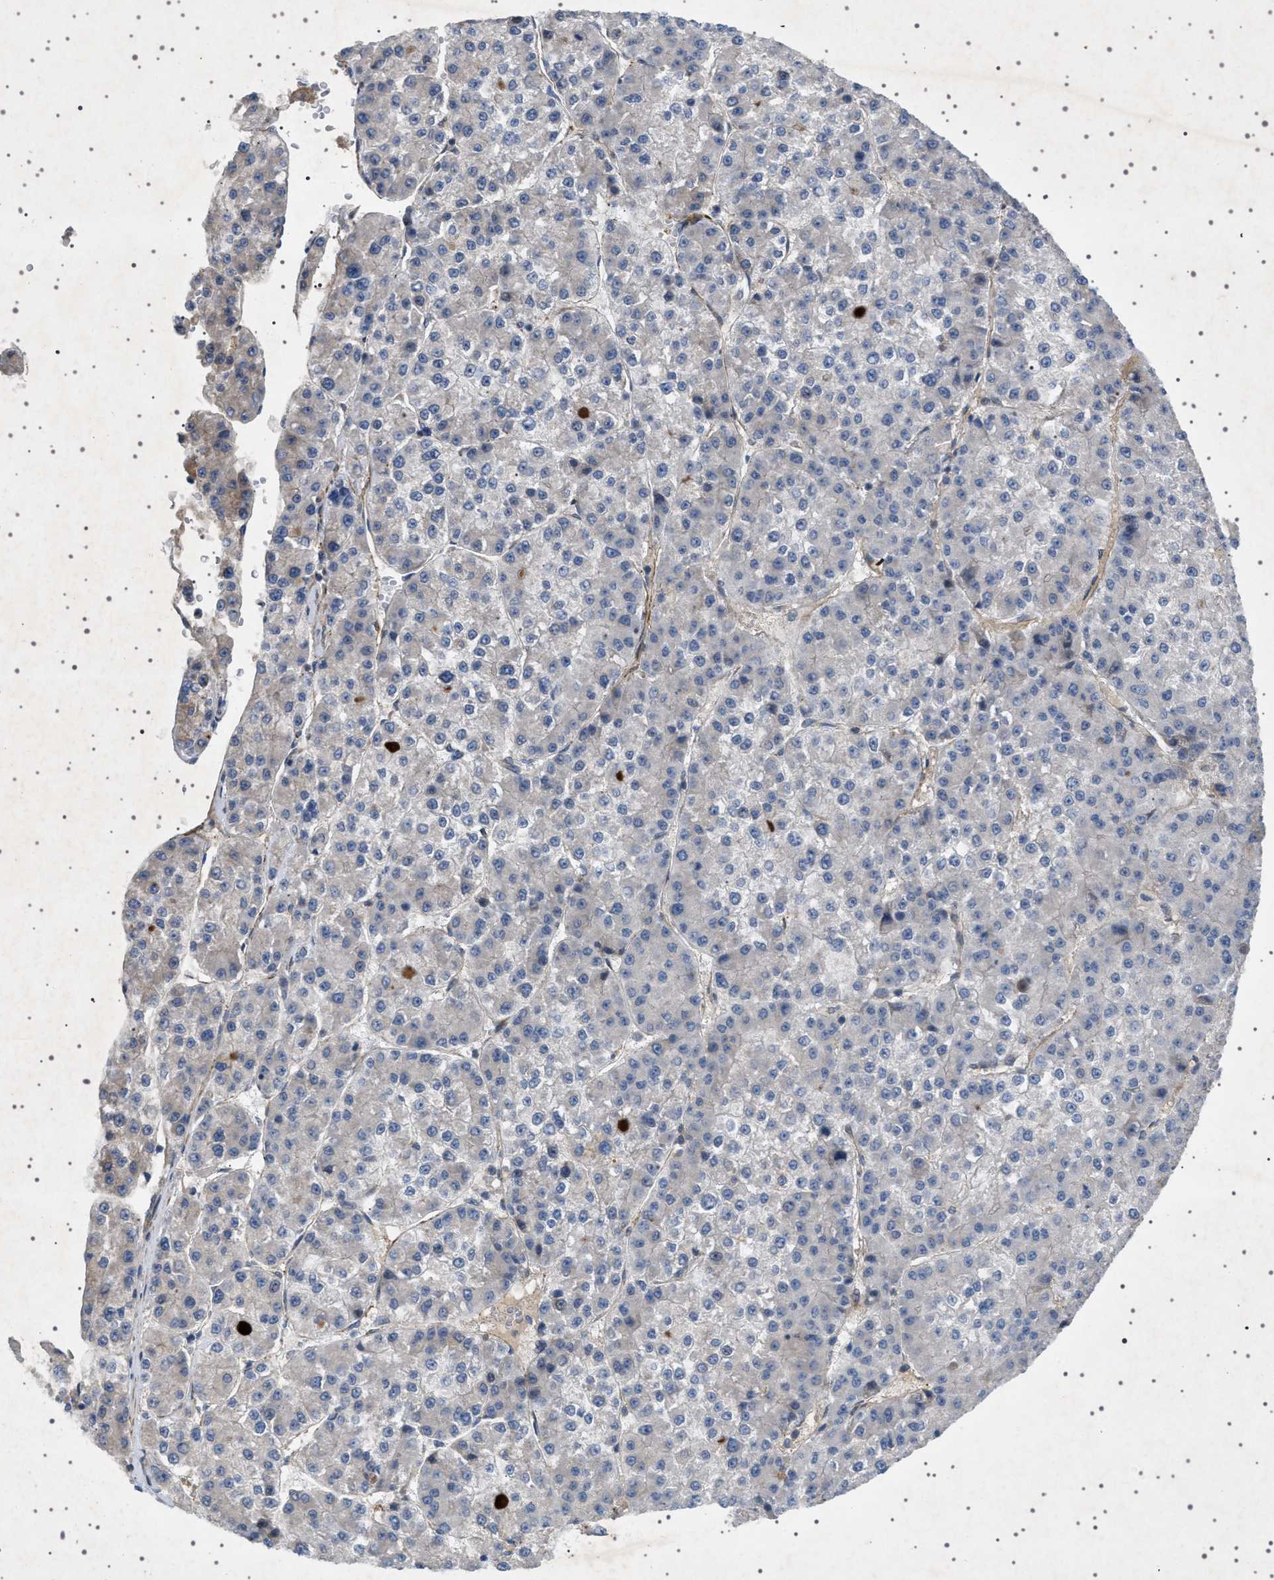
{"staining": {"intensity": "negative", "quantity": "none", "location": "none"}, "tissue": "liver cancer", "cell_type": "Tumor cells", "image_type": "cancer", "snomed": [{"axis": "morphology", "description": "Carcinoma, Hepatocellular, NOS"}, {"axis": "topography", "description": "Liver"}], "caption": "Liver cancer (hepatocellular carcinoma) stained for a protein using IHC shows no positivity tumor cells.", "gene": "CCDC186", "patient": {"sex": "female", "age": 73}}